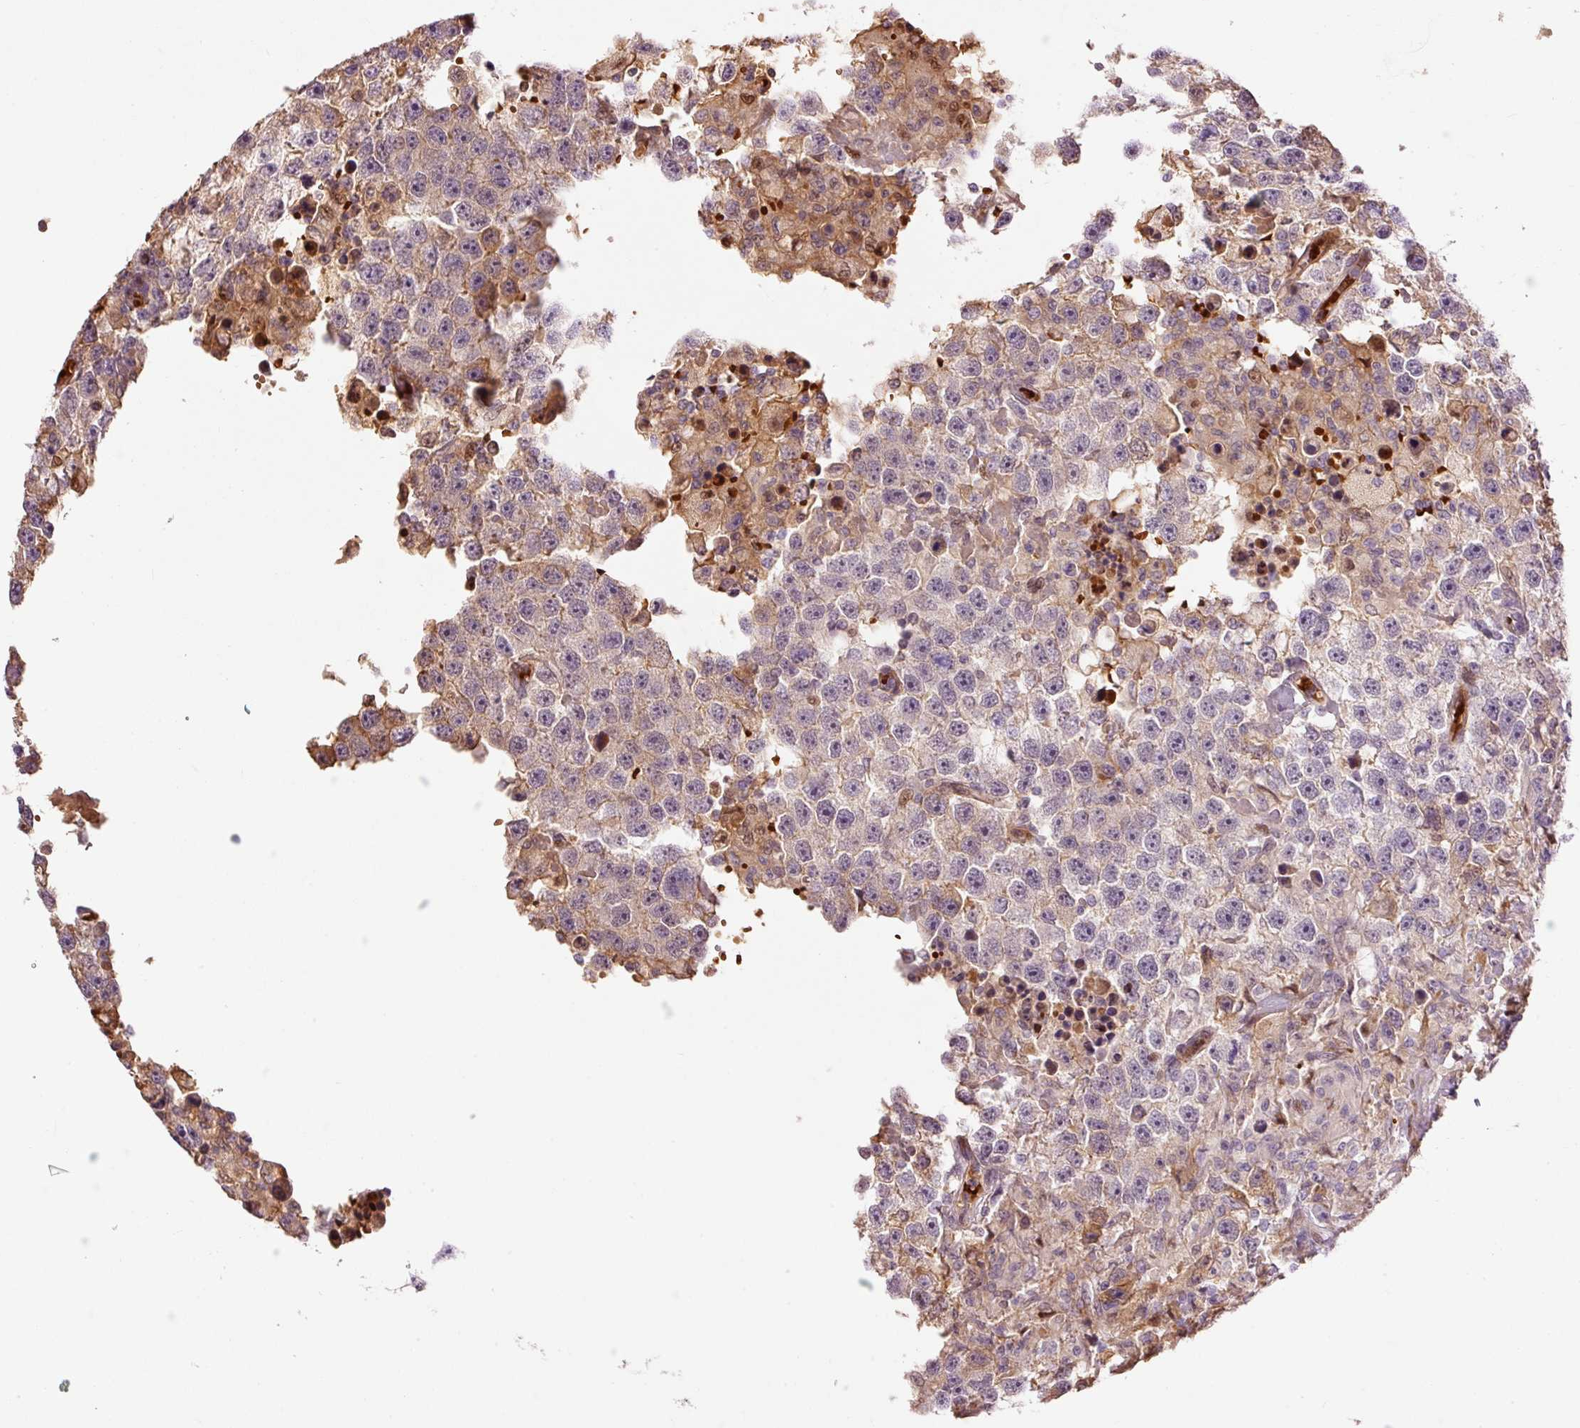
{"staining": {"intensity": "weak", "quantity": "25%-75%", "location": "cytoplasmic/membranous"}, "tissue": "testis cancer", "cell_type": "Tumor cells", "image_type": "cancer", "snomed": [{"axis": "morphology", "description": "Carcinoma, Embryonal, NOS"}, {"axis": "topography", "description": "Testis"}], "caption": "There is low levels of weak cytoplasmic/membranous staining in tumor cells of testis cancer, as demonstrated by immunohistochemical staining (brown color).", "gene": "CMTM8", "patient": {"sex": "male", "age": 83}}